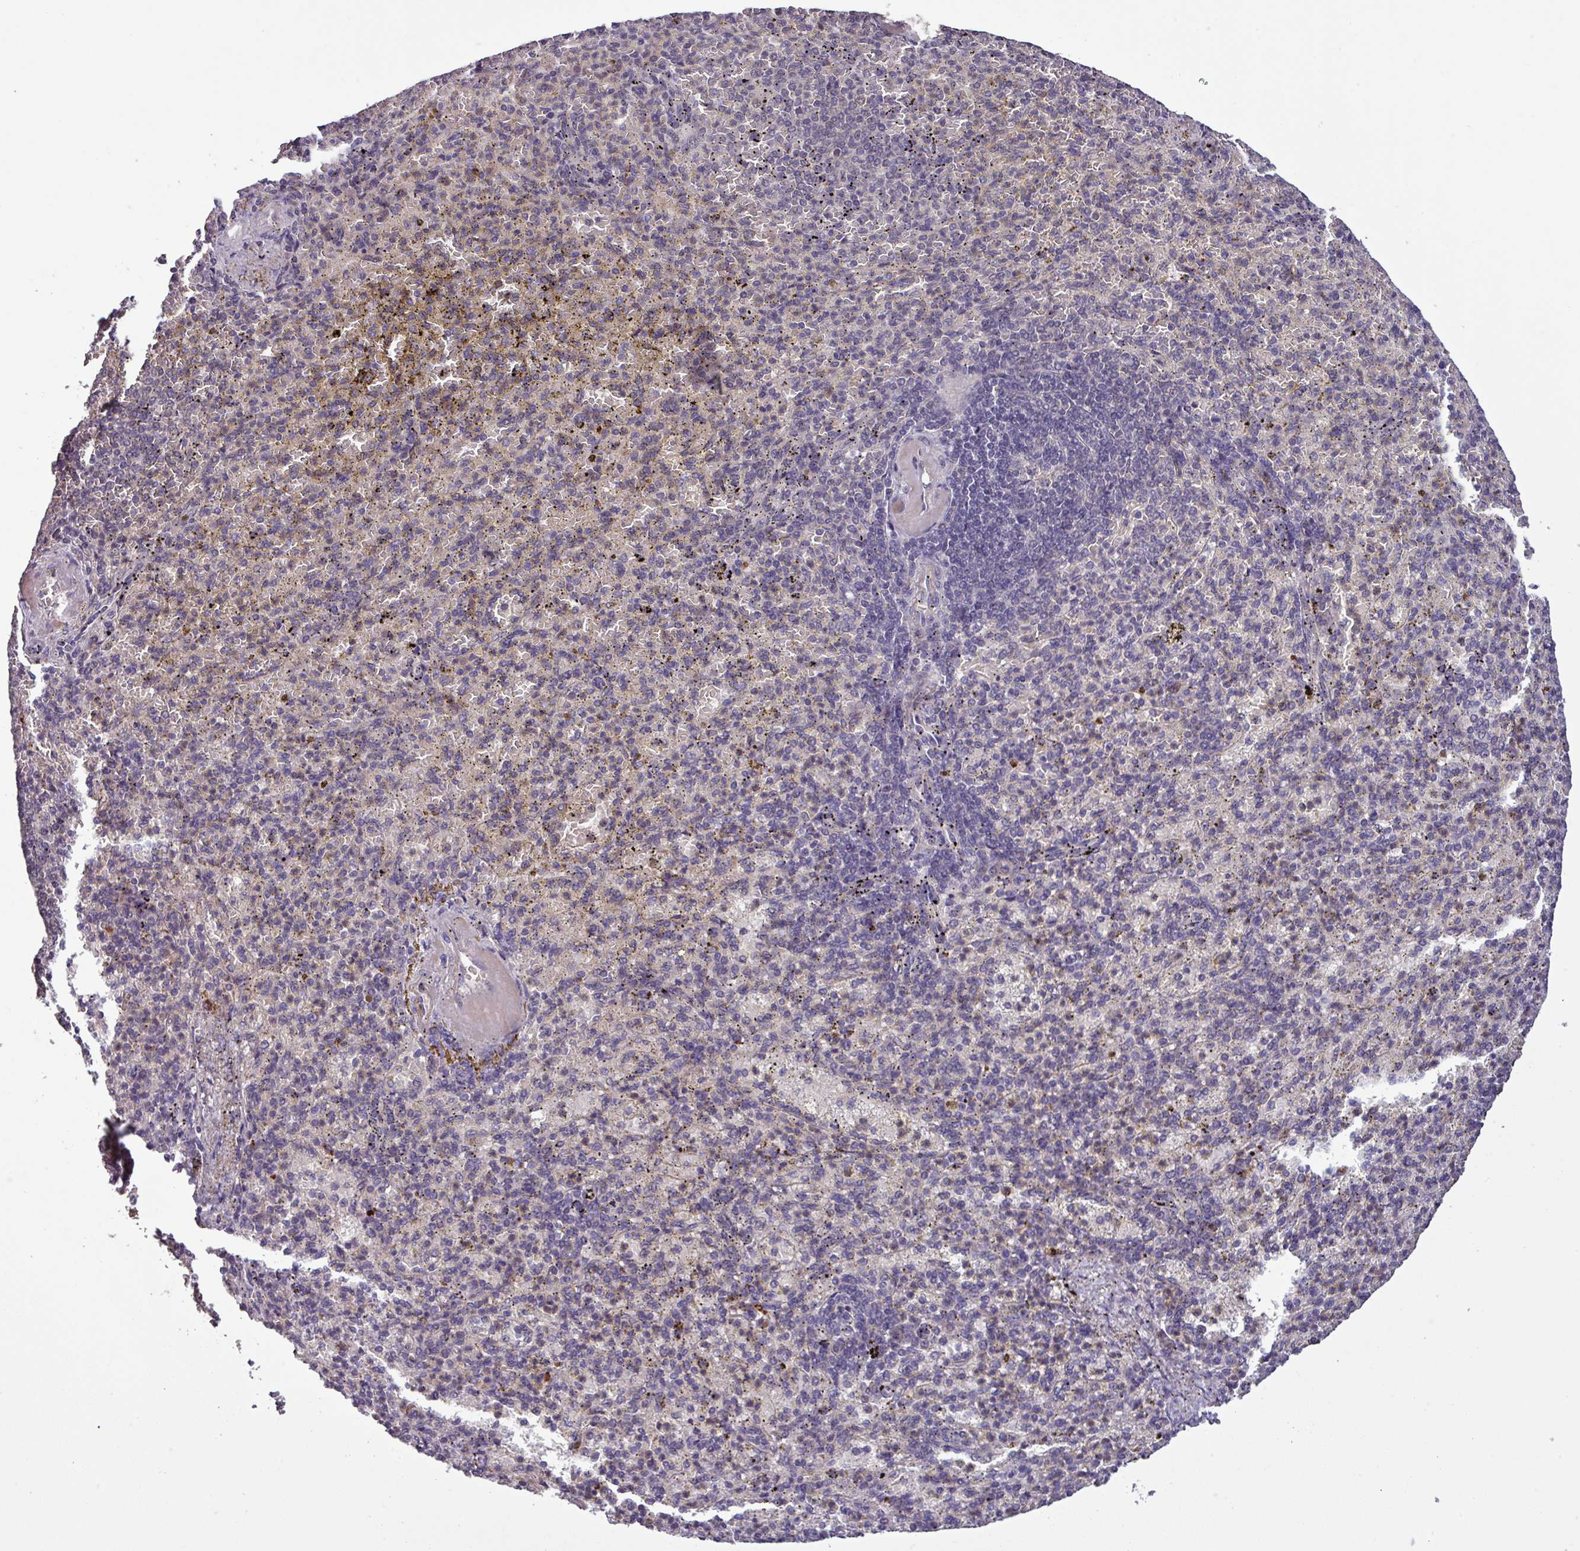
{"staining": {"intensity": "weak", "quantity": "<25%", "location": "cytoplasmic/membranous"}, "tissue": "spleen", "cell_type": "Cells in red pulp", "image_type": "normal", "snomed": [{"axis": "morphology", "description": "Normal tissue, NOS"}, {"axis": "topography", "description": "Spleen"}], "caption": "This is a photomicrograph of immunohistochemistry (IHC) staining of unremarkable spleen, which shows no staining in cells in red pulp. (DAB immunohistochemistry visualized using brightfield microscopy, high magnification).", "gene": "NOB1", "patient": {"sex": "female", "age": 74}}